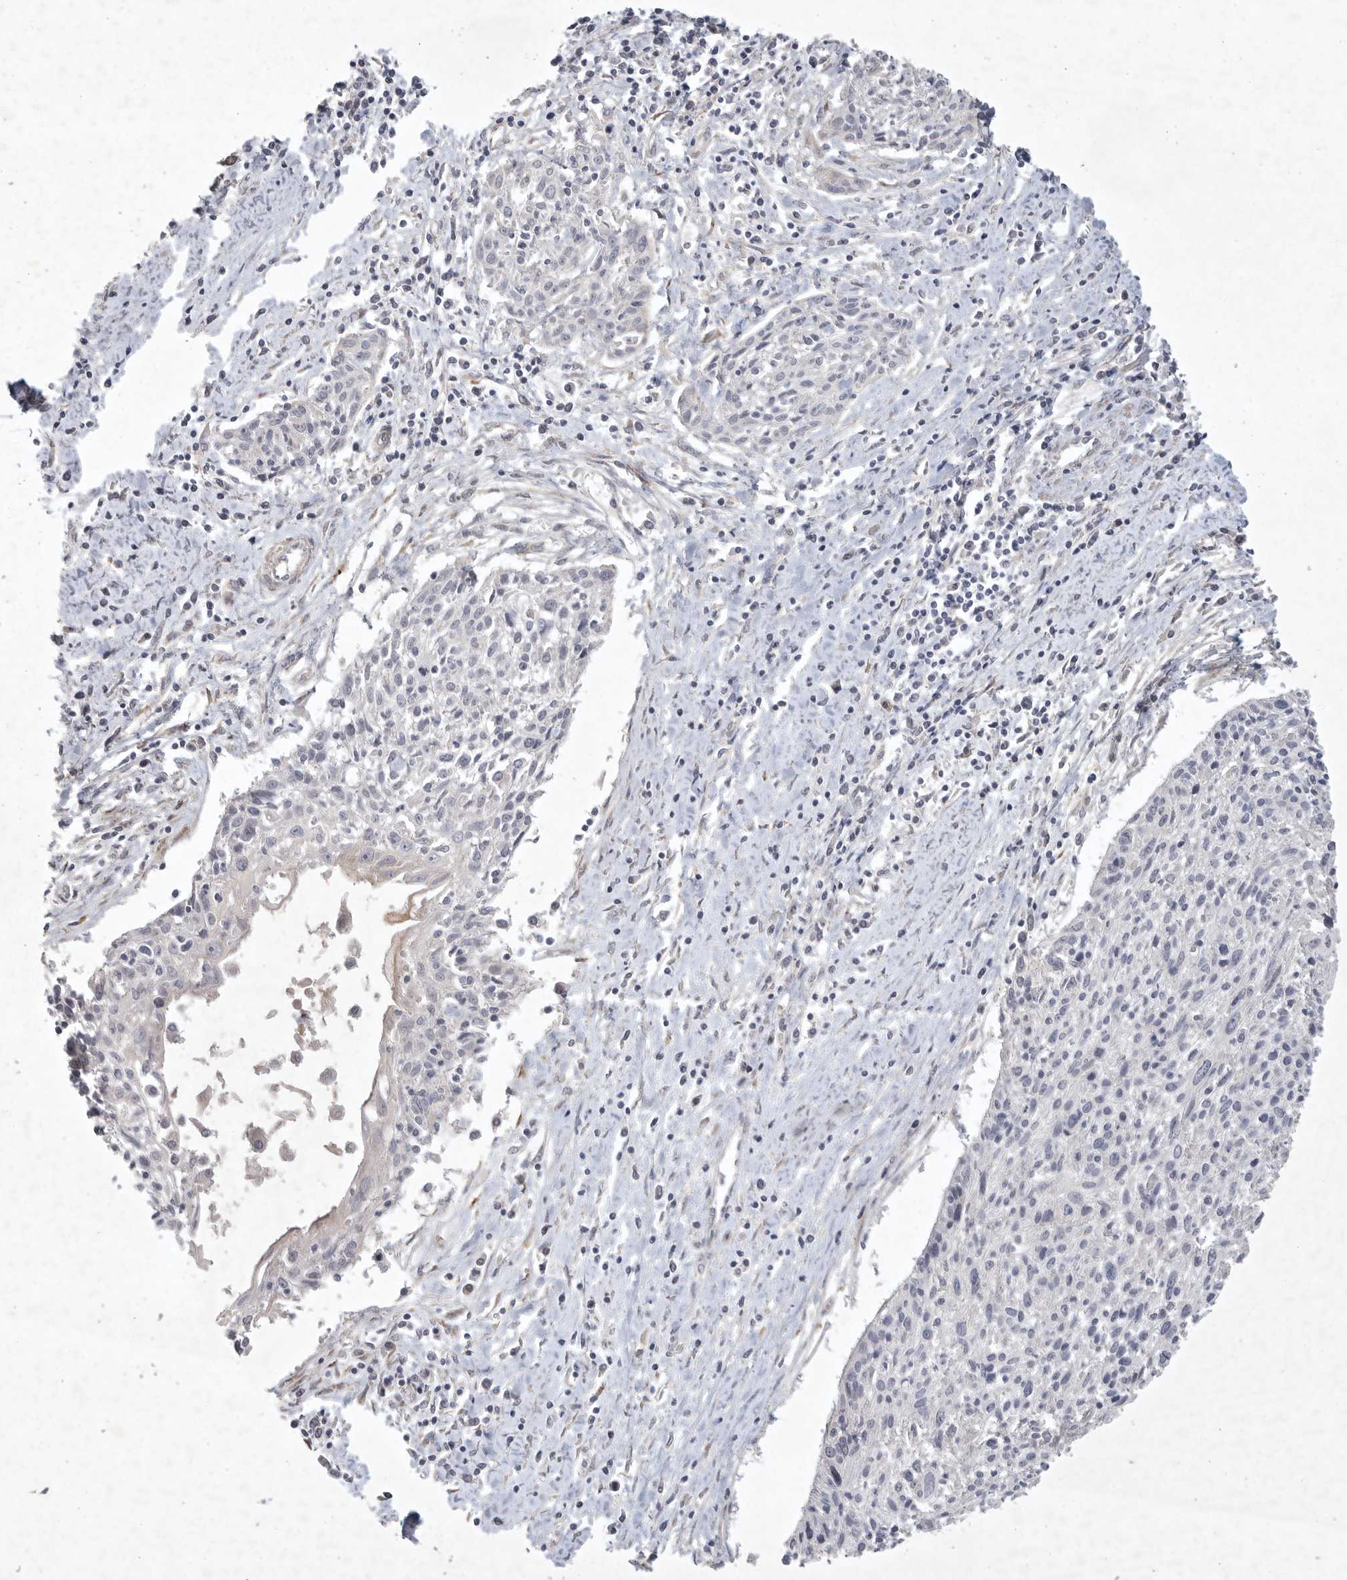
{"staining": {"intensity": "negative", "quantity": "none", "location": "none"}, "tissue": "cervical cancer", "cell_type": "Tumor cells", "image_type": "cancer", "snomed": [{"axis": "morphology", "description": "Squamous cell carcinoma, NOS"}, {"axis": "topography", "description": "Cervix"}], "caption": "Immunohistochemistry micrograph of cervical squamous cell carcinoma stained for a protein (brown), which shows no staining in tumor cells.", "gene": "BZW2", "patient": {"sex": "female", "age": 51}}